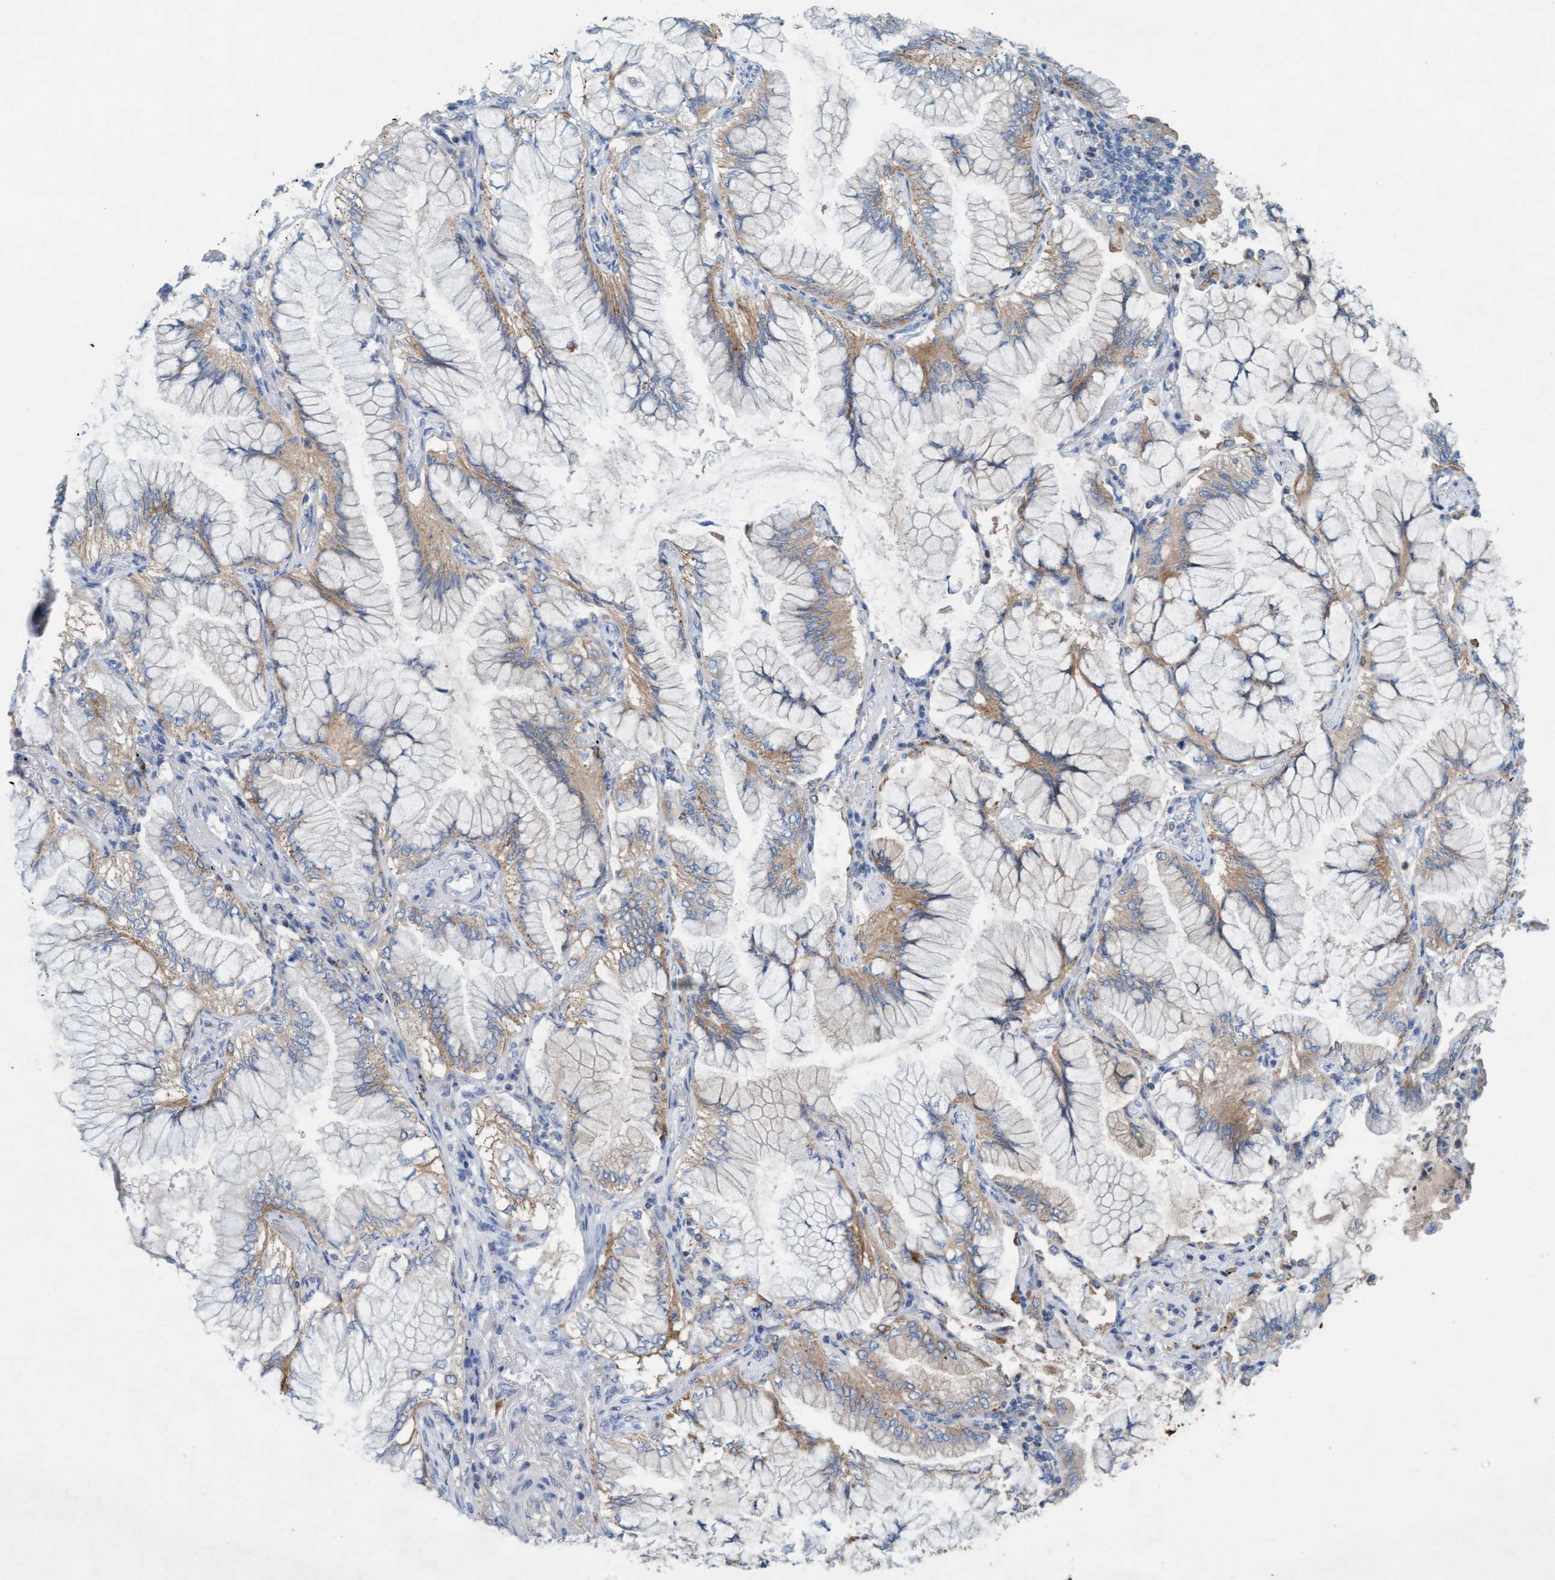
{"staining": {"intensity": "weak", "quantity": ">75%", "location": "cytoplasmic/membranous"}, "tissue": "lung cancer", "cell_type": "Tumor cells", "image_type": "cancer", "snomed": [{"axis": "morphology", "description": "Adenocarcinoma, NOS"}, {"axis": "topography", "description": "Lung"}], "caption": "Lung cancer (adenocarcinoma) was stained to show a protein in brown. There is low levels of weak cytoplasmic/membranous expression in about >75% of tumor cells.", "gene": "SIGIRR", "patient": {"sex": "female", "age": 70}}